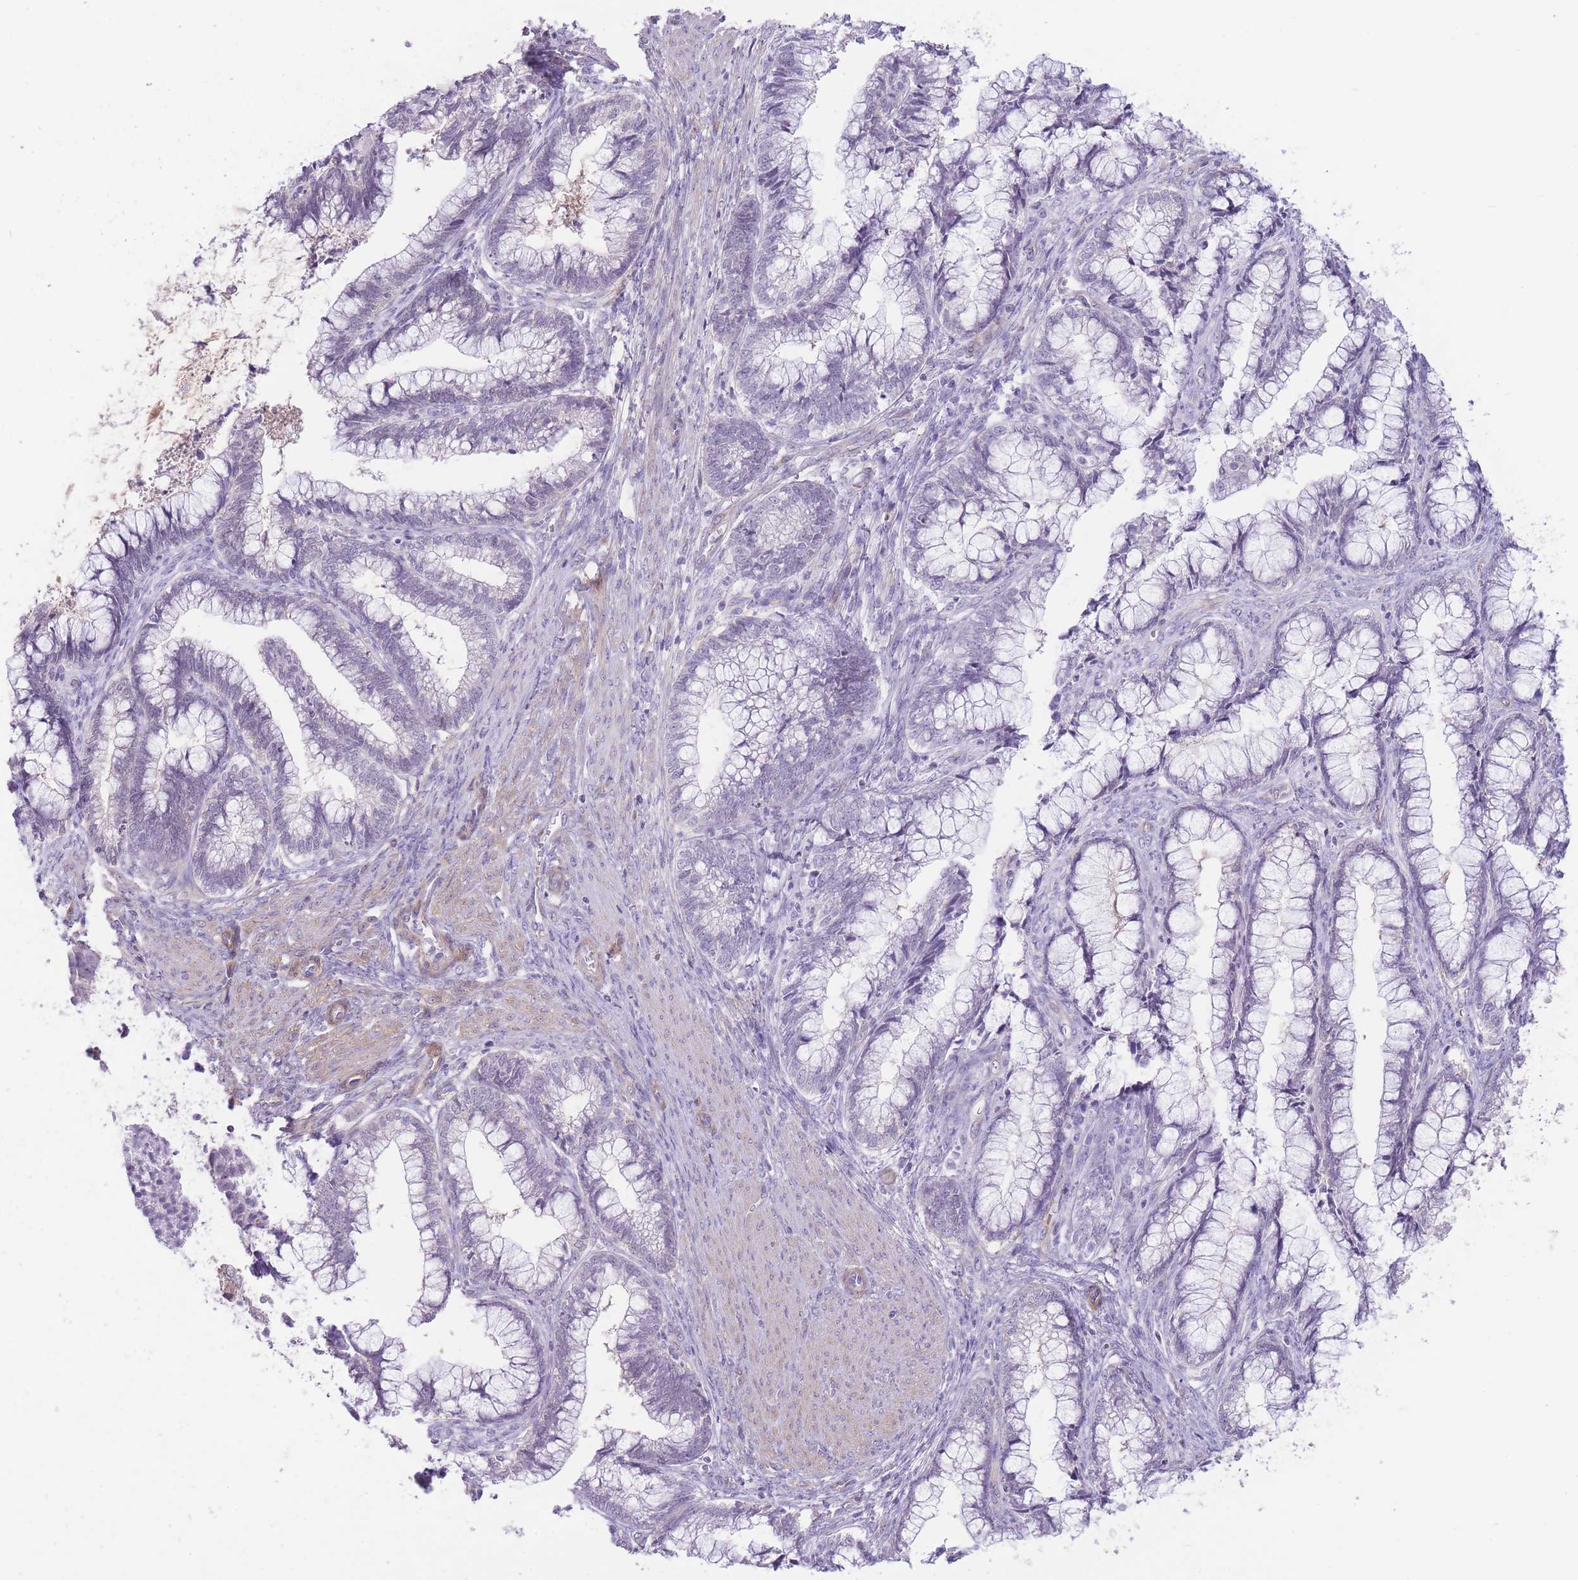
{"staining": {"intensity": "negative", "quantity": "none", "location": "none"}, "tissue": "cervical cancer", "cell_type": "Tumor cells", "image_type": "cancer", "snomed": [{"axis": "morphology", "description": "Adenocarcinoma, NOS"}, {"axis": "topography", "description": "Cervix"}], "caption": "Cervical cancer (adenocarcinoma) stained for a protein using immunohistochemistry (IHC) displays no staining tumor cells.", "gene": "OR11H12", "patient": {"sex": "female", "age": 44}}